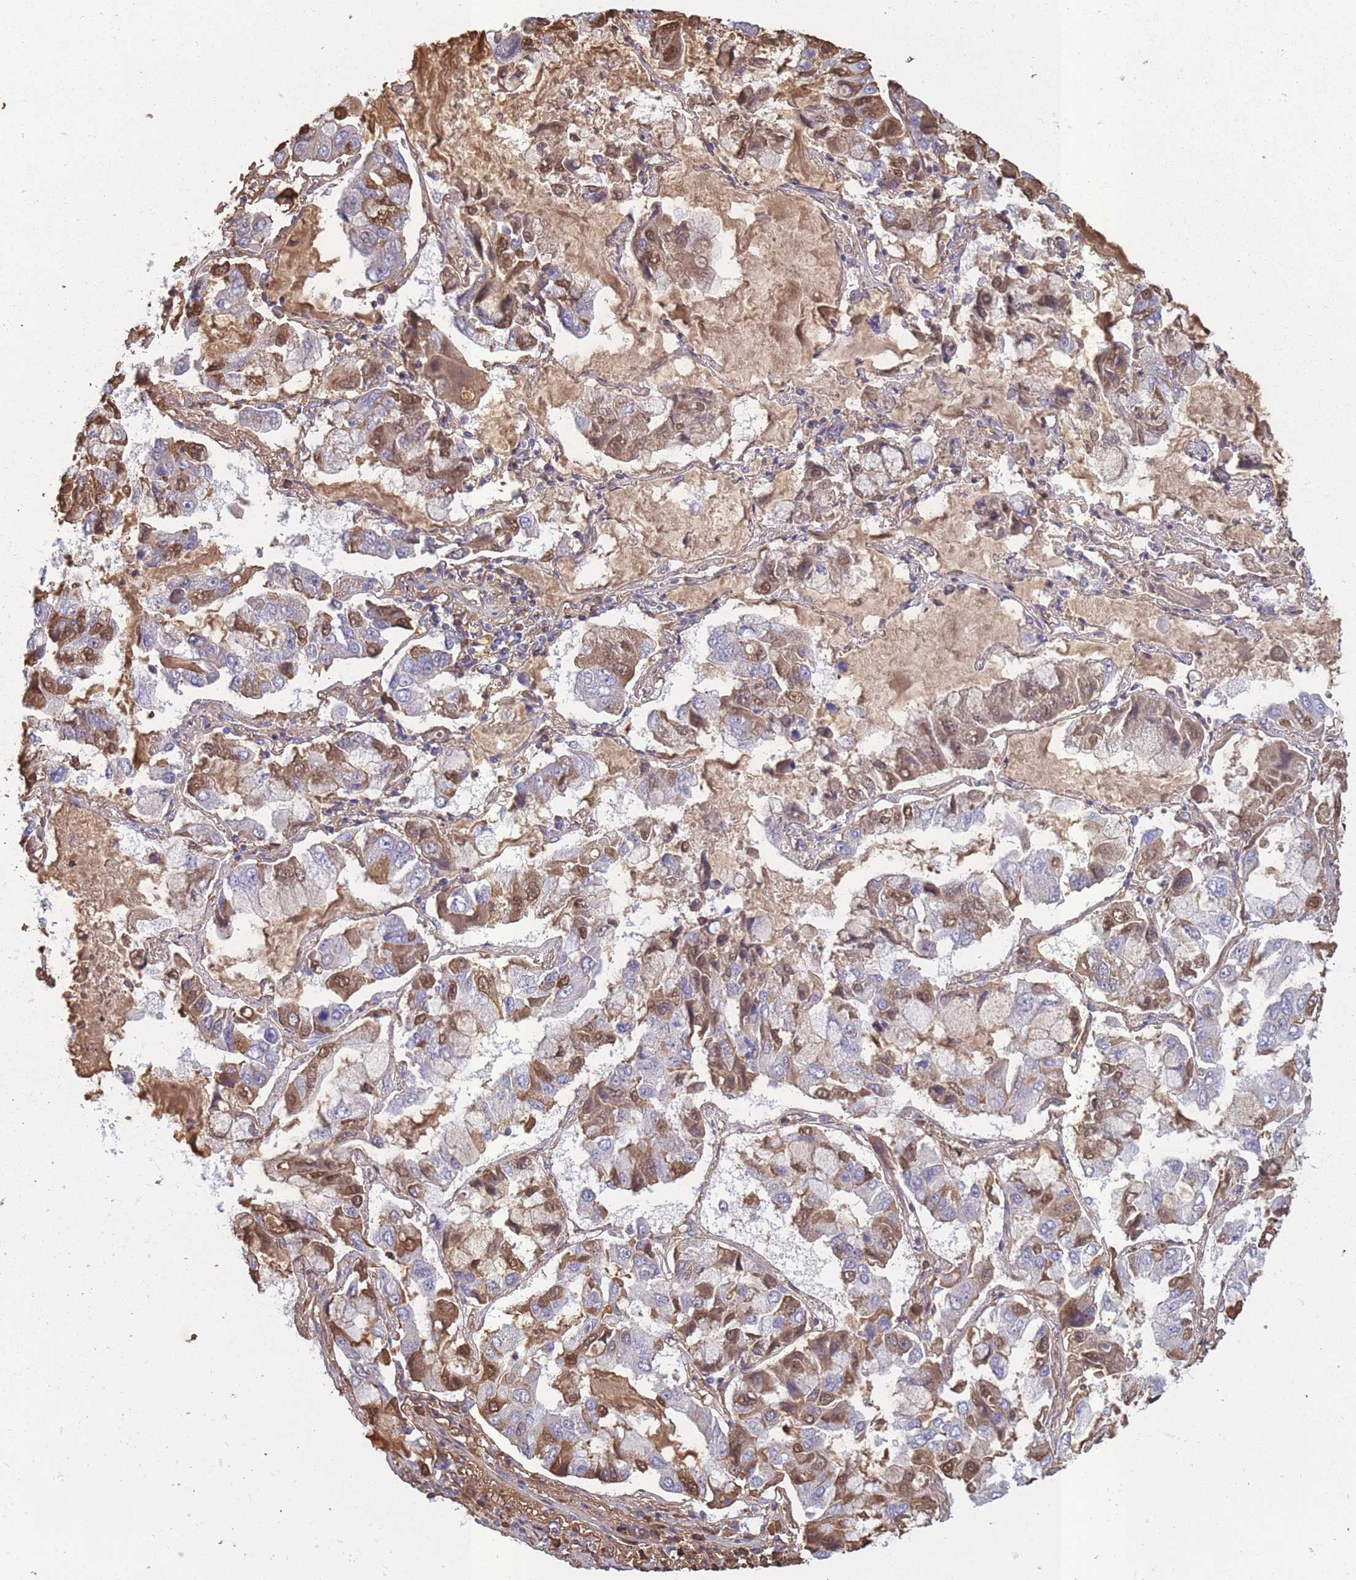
{"staining": {"intensity": "moderate", "quantity": "<25%", "location": "cytoplasmic/membranous,nuclear"}, "tissue": "lung cancer", "cell_type": "Tumor cells", "image_type": "cancer", "snomed": [{"axis": "morphology", "description": "Adenocarcinoma, NOS"}, {"axis": "topography", "description": "Lung"}], "caption": "Immunohistochemistry (IHC) of lung cancer (adenocarcinoma) reveals low levels of moderate cytoplasmic/membranous and nuclear positivity in approximately <25% of tumor cells.", "gene": "KAT2A", "patient": {"sex": "male", "age": 64}}